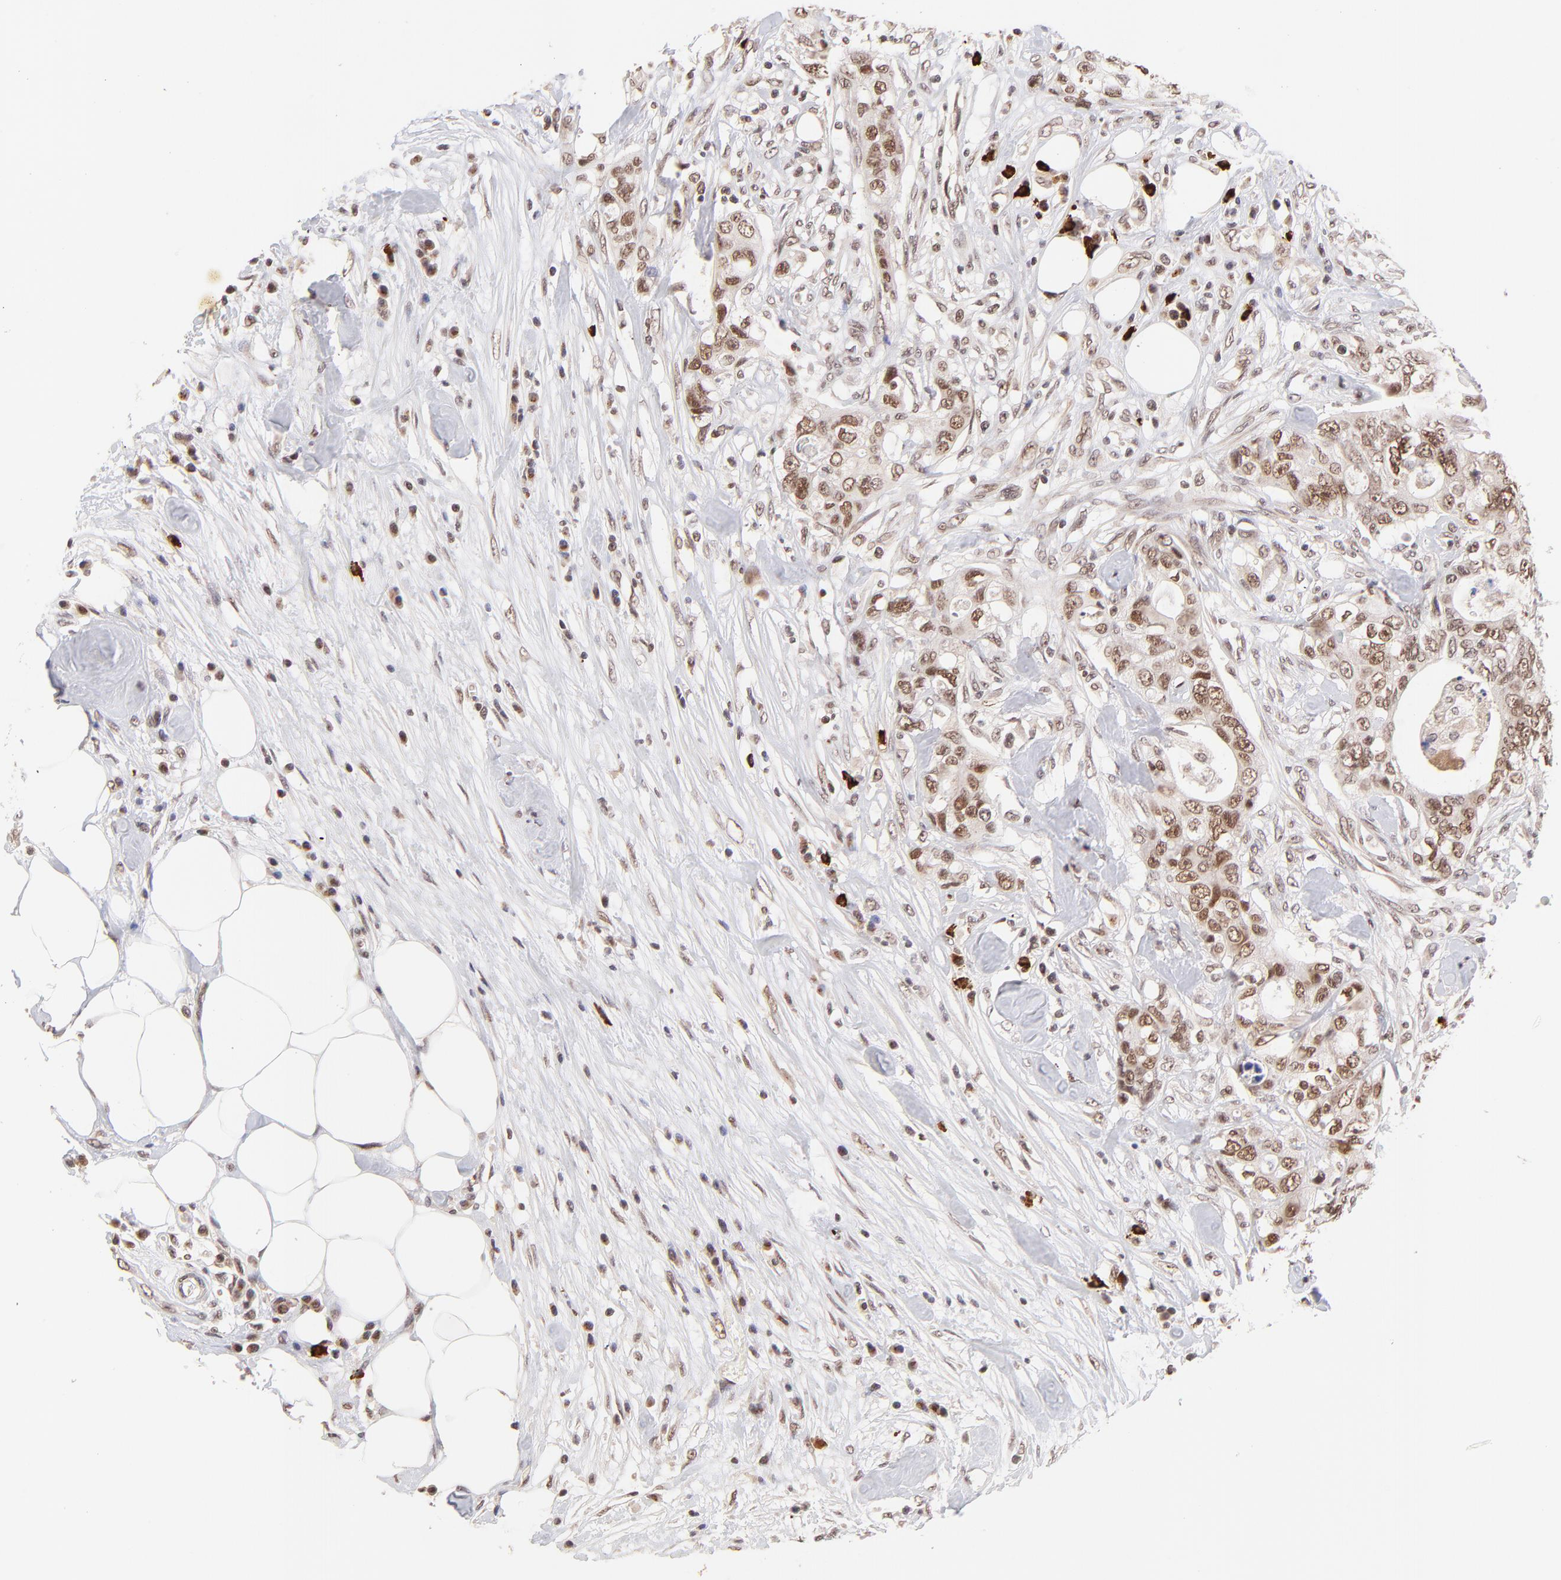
{"staining": {"intensity": "moderate", "quantity": ">75%", "location": "nuclear"}, "tissue": "colorectal cancer", "cell_type": "Tumor cells", "image_type": "cancer", "snomed": [{"axis": "morphology", "description": "Adenocarcinoma, NOS"}, {"axis": "topography", "description": "Rectum"}], "caption": "Colorectal cancer (adenocarcinoma) stained with a protein marker demonstrates moderate staining in tumor cells.", "gene": "MED12", "patient": {"sex": "female", "age": 57}}